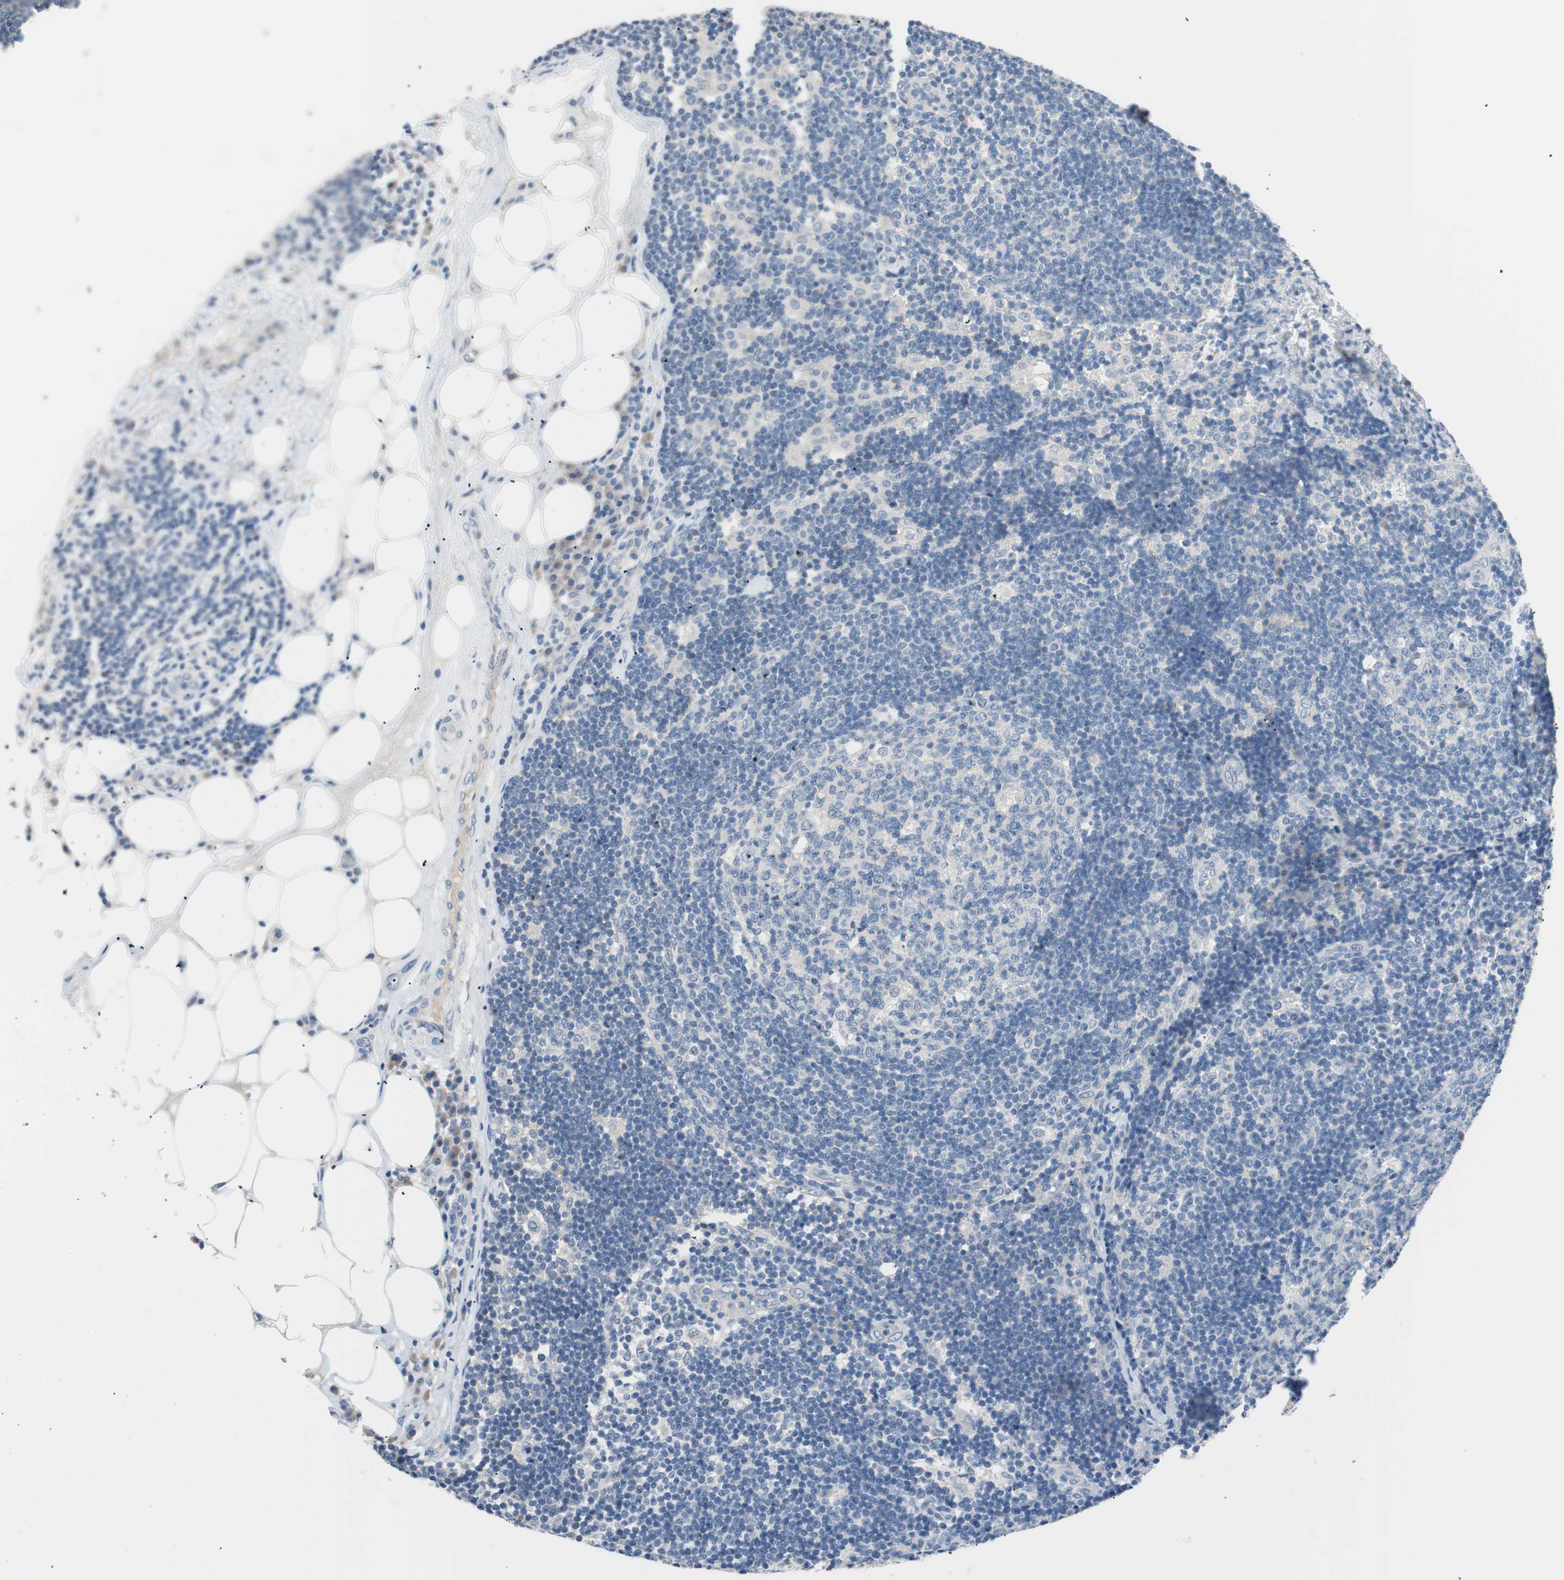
{"staining": {"intensity": "negative", "quantity": "none", "location": "none"}, "tissue": "lymph node", "cell_type": "Germinal center cells", "image_type": "normal", "snomed": [{"axis": "morphology", "description": "Normal tissue, NOS"}, {"axis": "morphology", "description": "Squamous cell carcinoma, metastatic, NOS"}, {"axis": "topography", "description": "Lymph node"}], "caption": "Immunohistochemistry of benign human lymph node shows no positivity in germinal center cells.", "gene": "VIL1", "patient": {"sex": "female", "age": 53}}